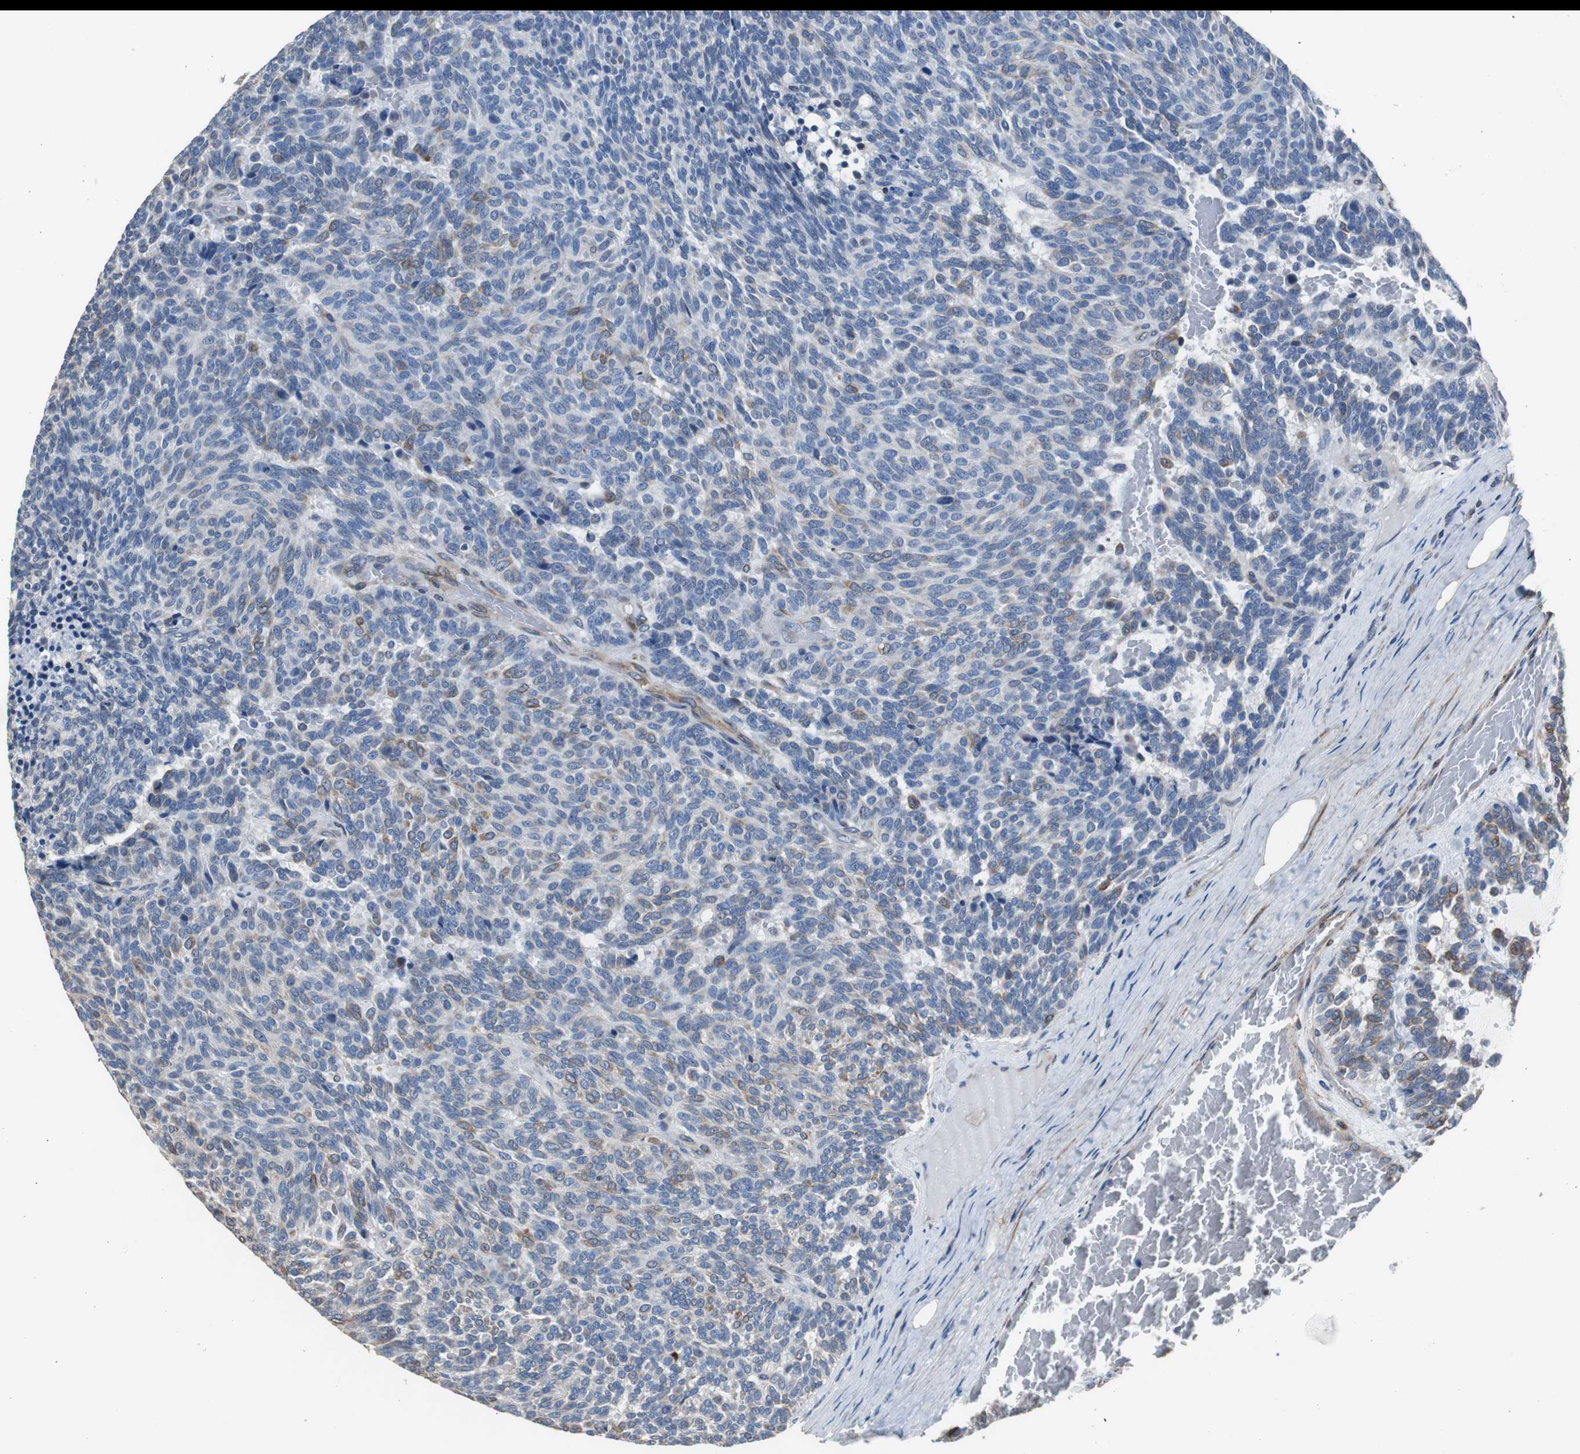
{"staining": {"intensity": "weak", "quantity": "<25%", "location": "cytoplasmic/membranous"}, "tissue": "carcinoid", "cell_type": "Tumor cells", "image_type": "cancer", "snomed": [{"axis": "morphology", "description": "Carcinoid, malignant, NOS"}, {"axis": "topography", "description": "Pancreas"}], "caption": "Protein analysis of carcinoid demonstrates no significant staining in tumor cells.", "gene": "PBXIP1", "patient": {"sex": "female", "age": 54}}